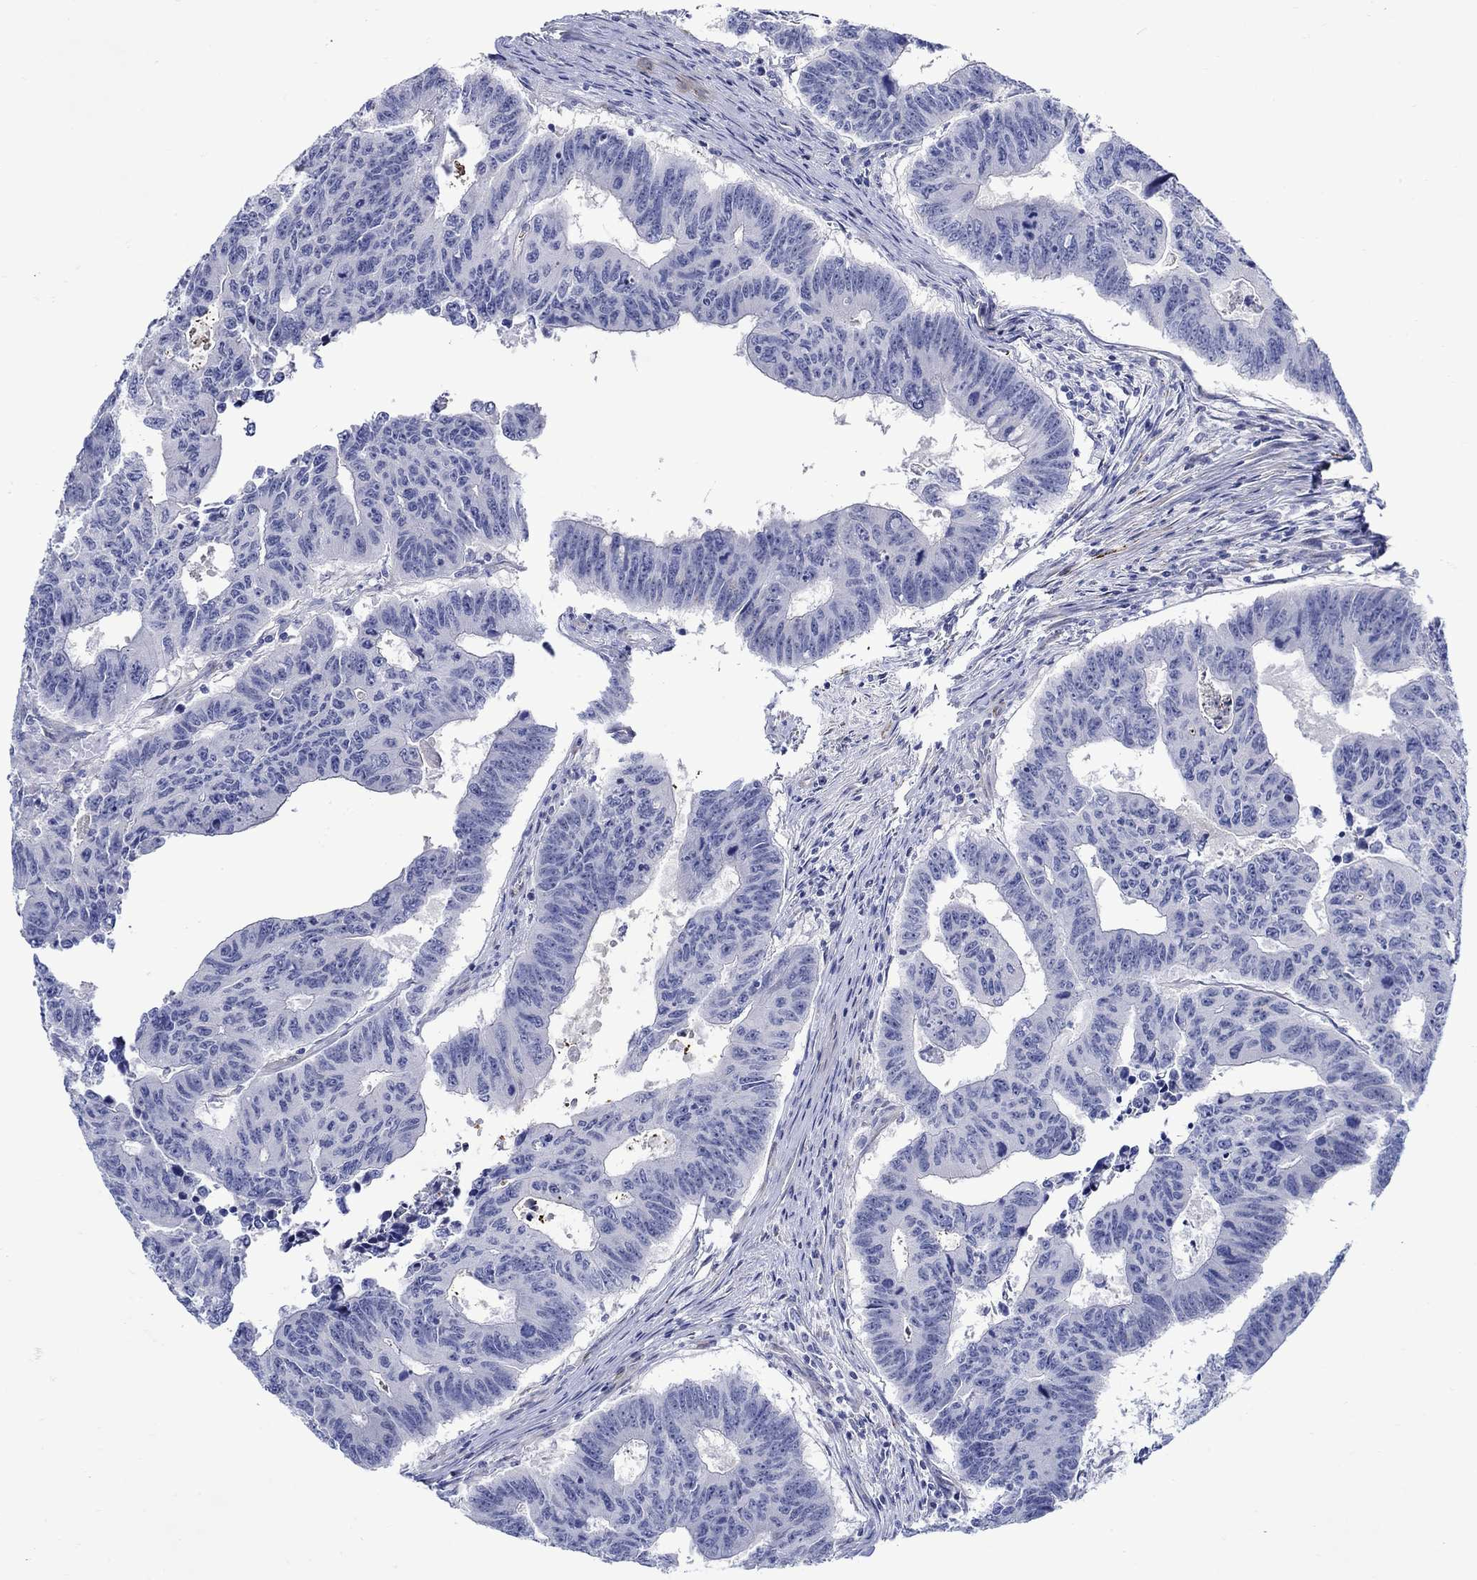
{"staining": {"intensity": "negative", "quantity": "none", "location": "none"}, "tissue": "colorectal cancer", "cell_type": "Tumor cells", "image_type": "cancer", "snomed": [{"axis": "morphology", "description": "Adenocarcinoma, NOS"}, {"axis": "topography", "description": "Appendix"}, {"axis": "topography", "description": "Colon"}, {"axis": "topography", "description": "Cecum"}, {"axis": "topography", "description": "Colon asc"}], "caption": "This is an immunohistochemistry photomicrograph of adenocarcinoma (colorectal). There is no expression in tumor cells.", "gene": "KSR2", "patient": {"sex": "female", "age": 85}}